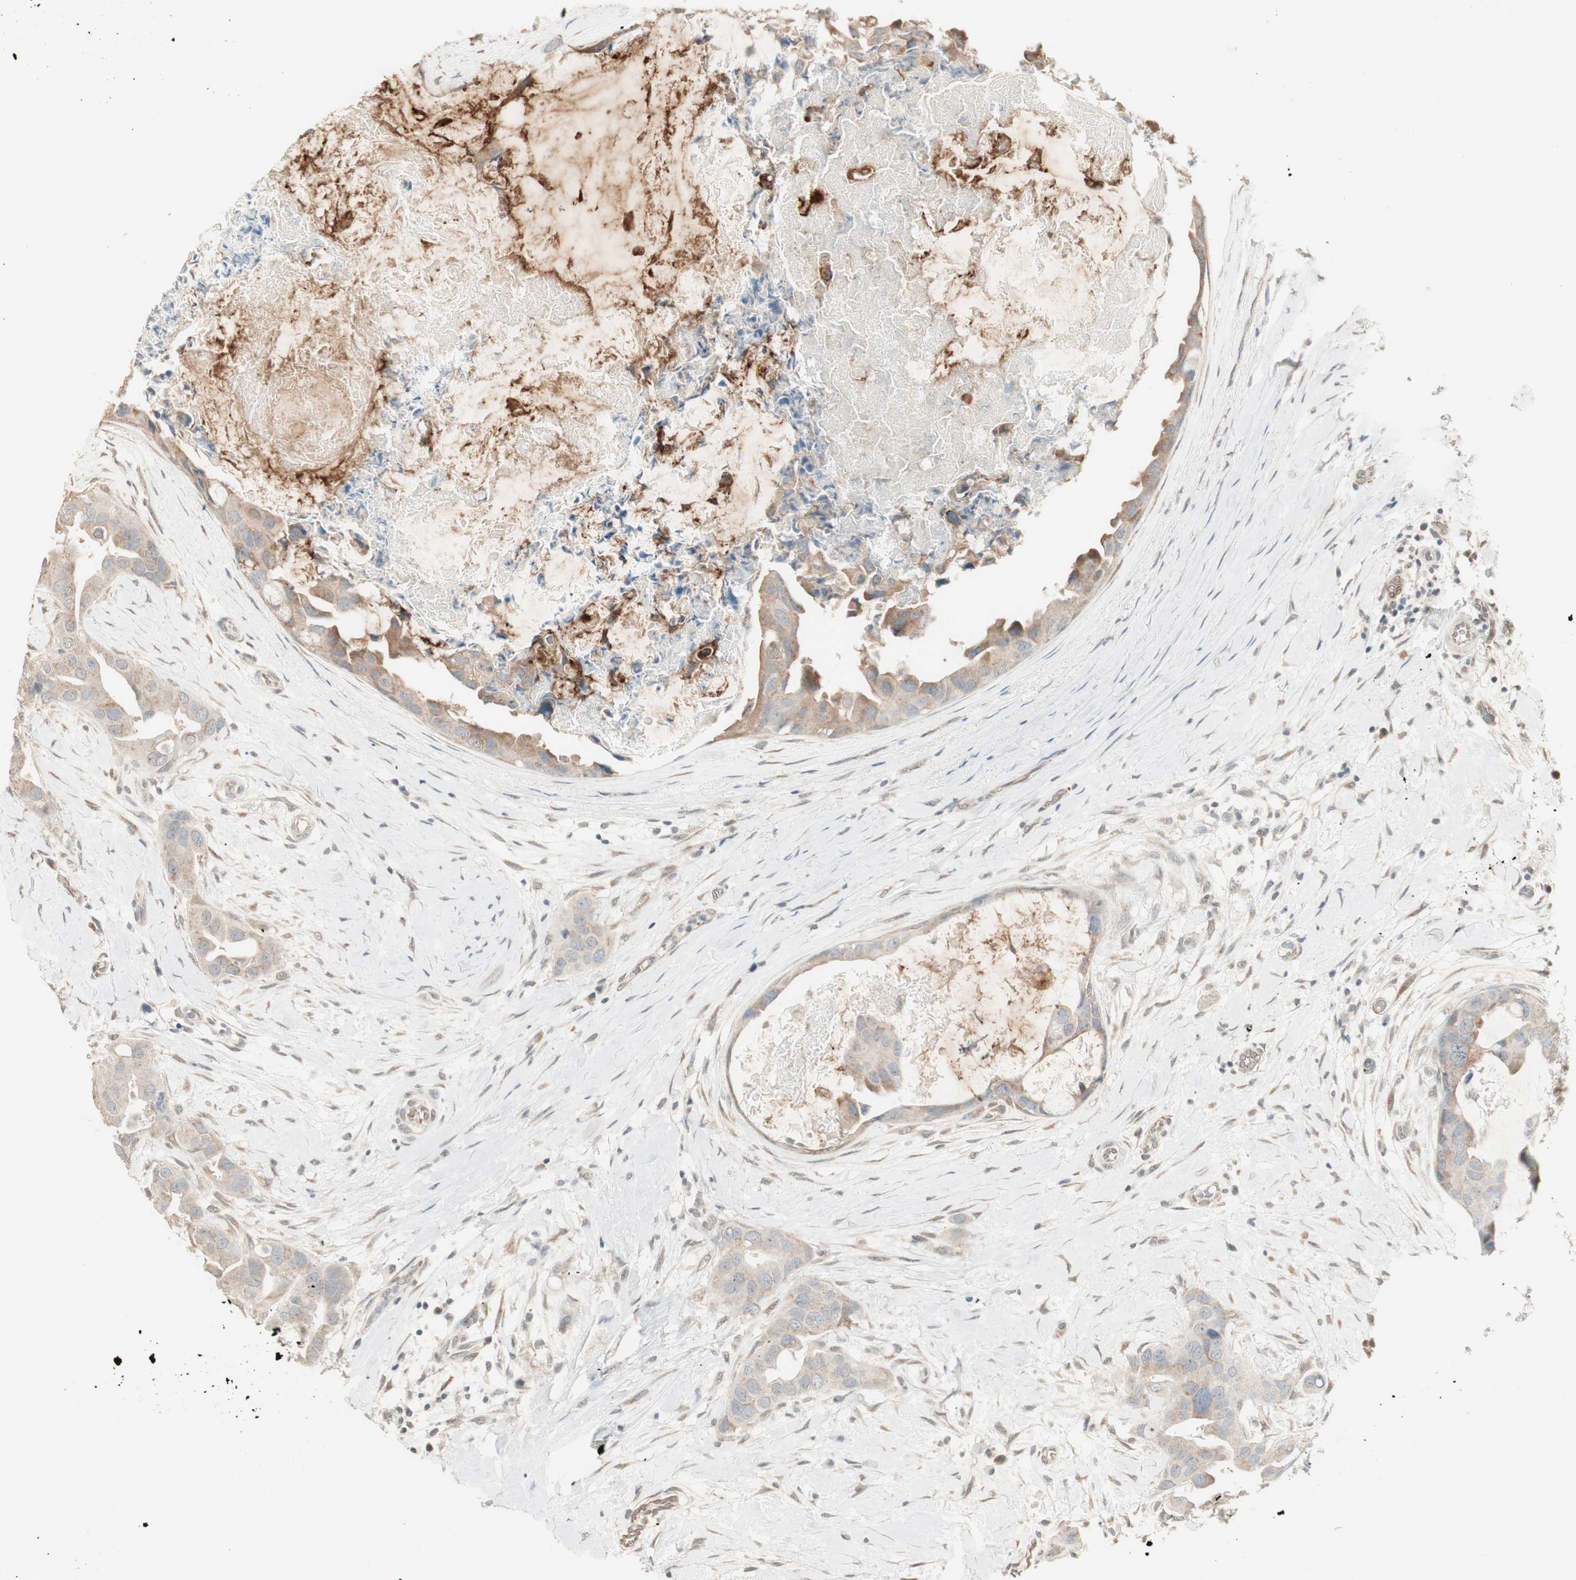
{"staining": {"intensity": "weak", "quantity": ">75%", "location": "cytoplasmic/membranous"}, "tissue": "breast cancer", "cell_type": "Tumor cells", "image_type": "cancer", "snomed": [{"axis": "morphology", "description": "Duct carcinoma"}, {"axis": "topography", "description": "Breast"}], "caption": "Human breast invasive ductal carcinoma stained for a protein (brown) reveals weak cytoplasmic/membranous positive staining in approximately >75% of tumor cells.", "gene": "TASOR", "patient": {"sex": "female", "age": 40}}